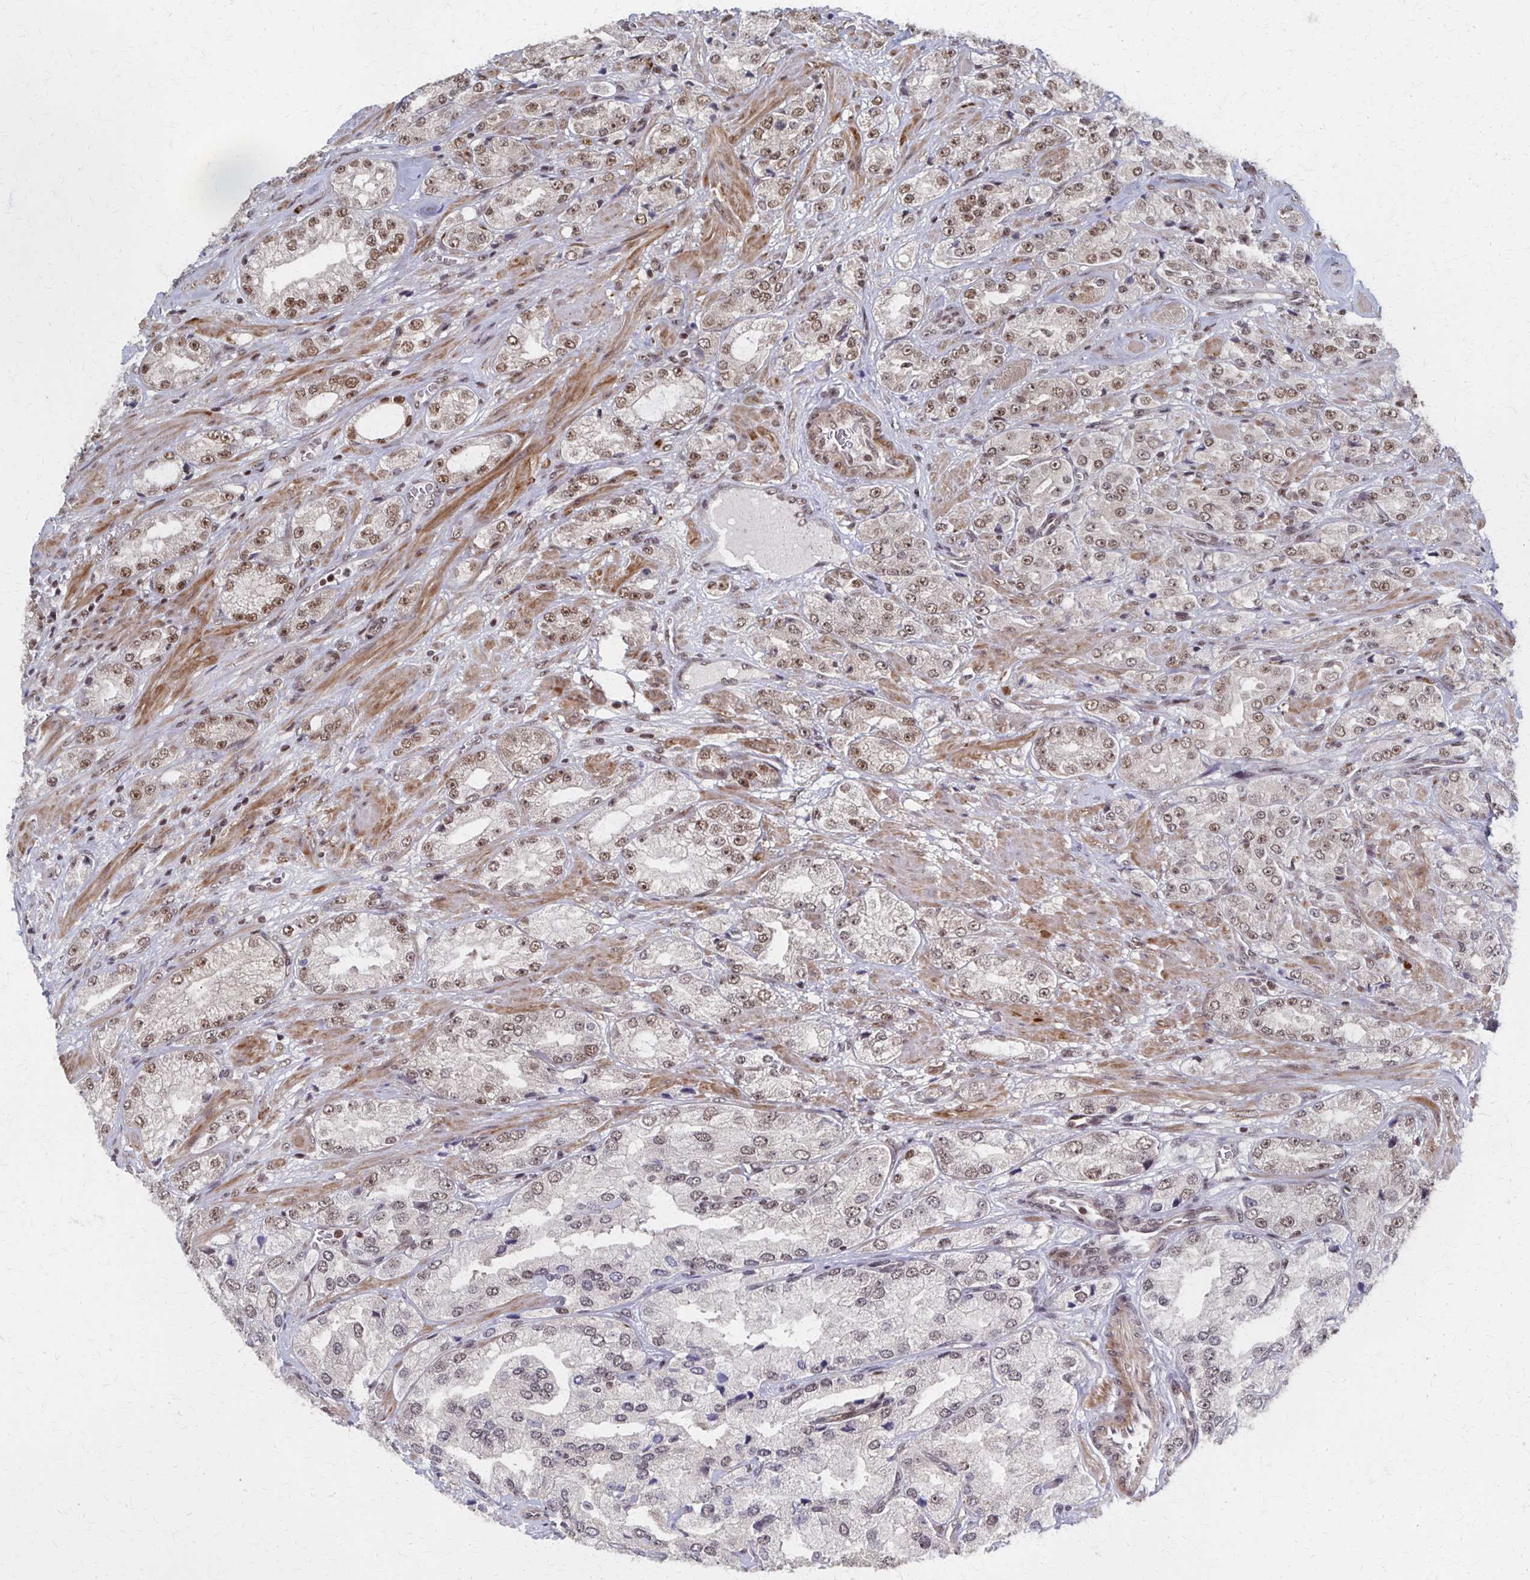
{"staining": {"intensity": "moderate", "quantity": "25%-75%", "location": "nuclear"}, "tissue": "prostate cancer", "cell_type": "Tumor cells", "image_type": "cancer", "snomed": [{"axis": "morphology", "description": "Adenocarcinoma, High grade"}, {"axis": "topography", "description": "Prostate"}], "caption": "IHC (DAB) staining of human prostate cancer (high-grade adenocarcinoma) exhibits moderate nuclear protein expression in about 25%-75% of tumor cells. The protein is stained brown, and the nuclei are stained in blue (DAB (3,3'-diaminobenzidine) IHC with brightfield microscopy, high magnification).", "gene": "GTF2B", "patient": {"sex": "male", "age": 68}}